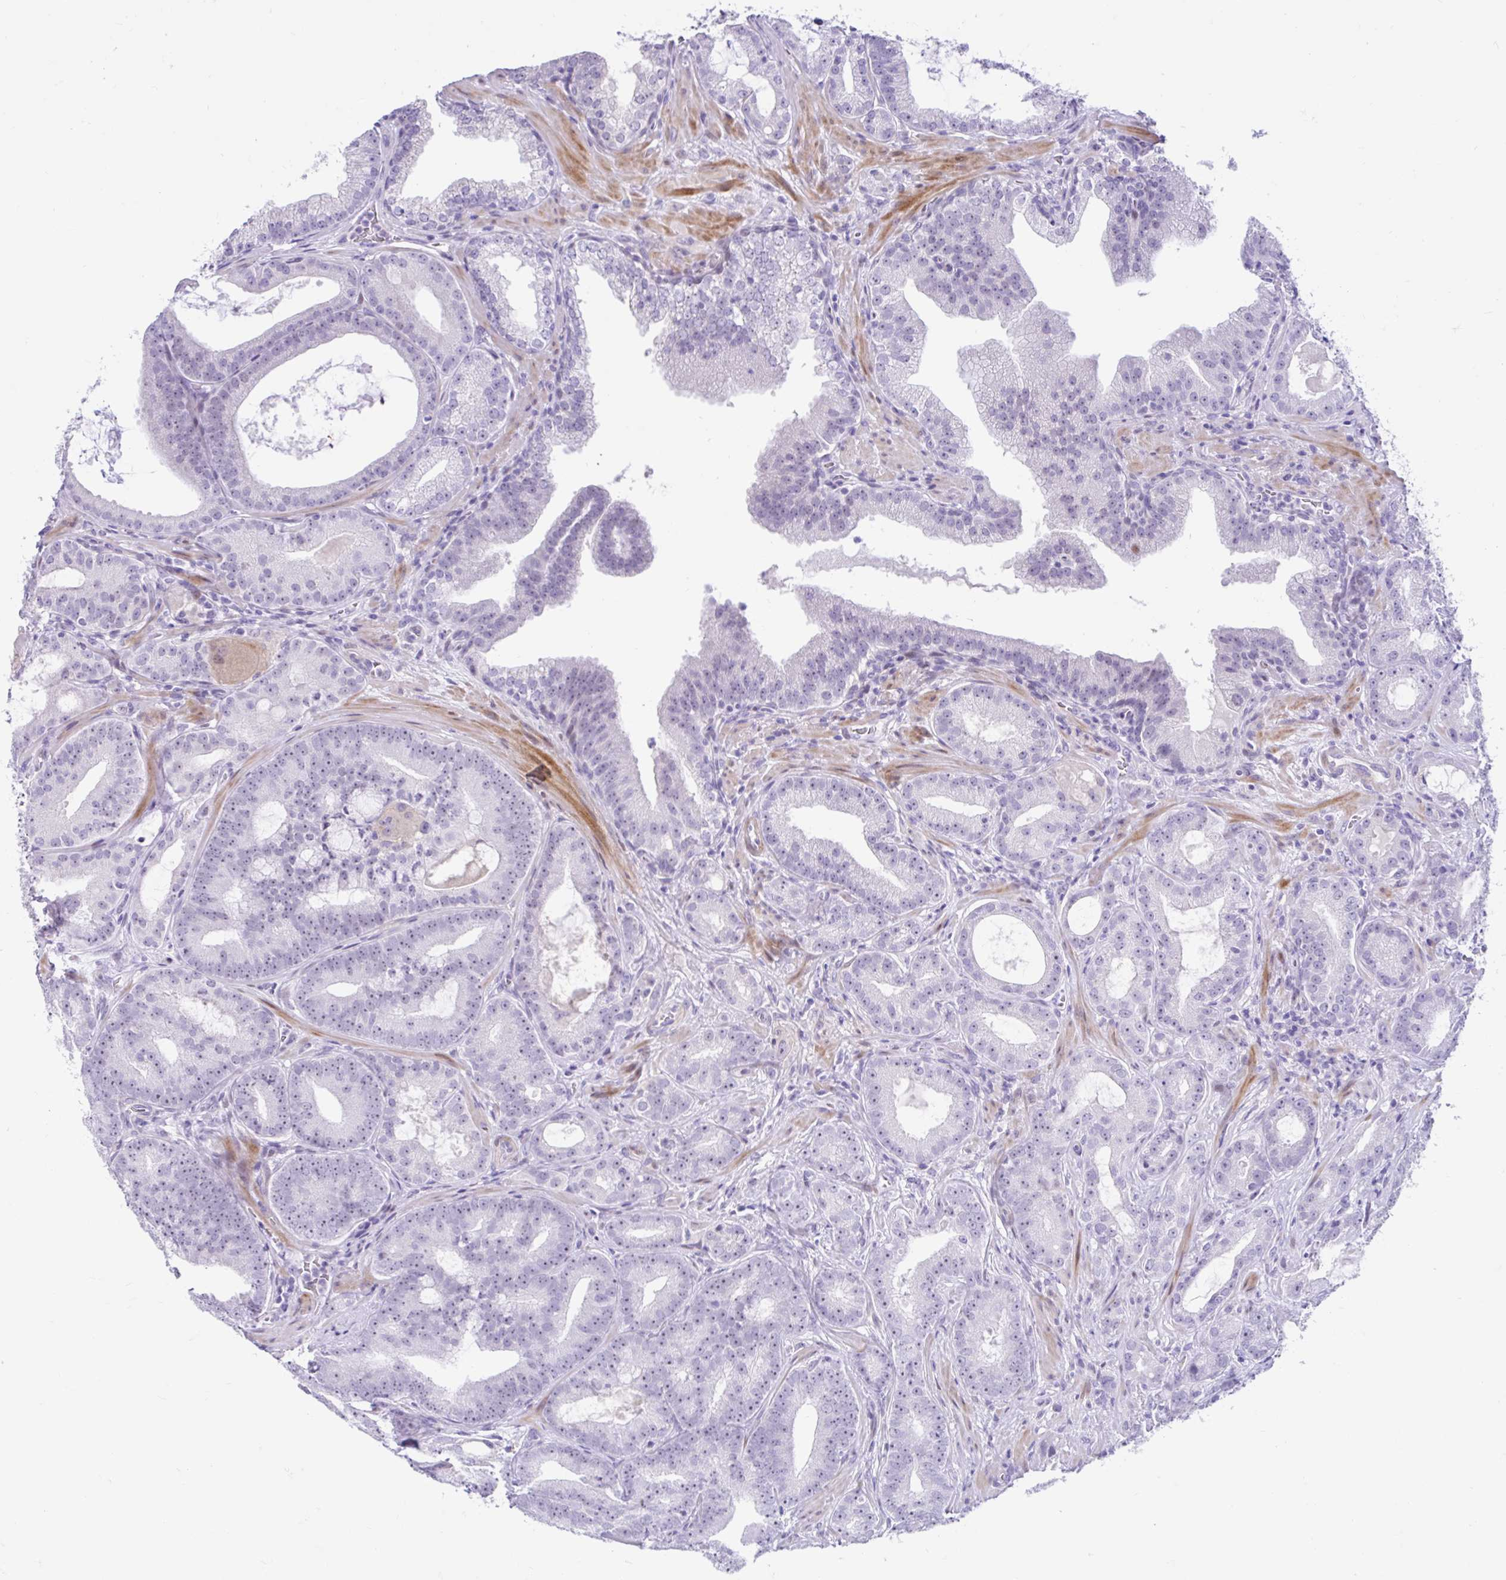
{"staining": {"intensity": "negative", "quantity": "none", "location": "none"}, "tissue": "prostate cancer", "cell_type": "Tumor cells", "image_type": "cancer", "snomed": [{"axis": "morphology", "description": "Adenocarcinoma, High grade"}, {"axis": "topography", "description": "Prostate"}], "caption": "Immunohistochemical staining of prostate high-grade adenocarcinoma demonstrates no significant staining in tumor cells.", "gene": "NHLH2", "patient": {"sex": "male", "age": 65}}